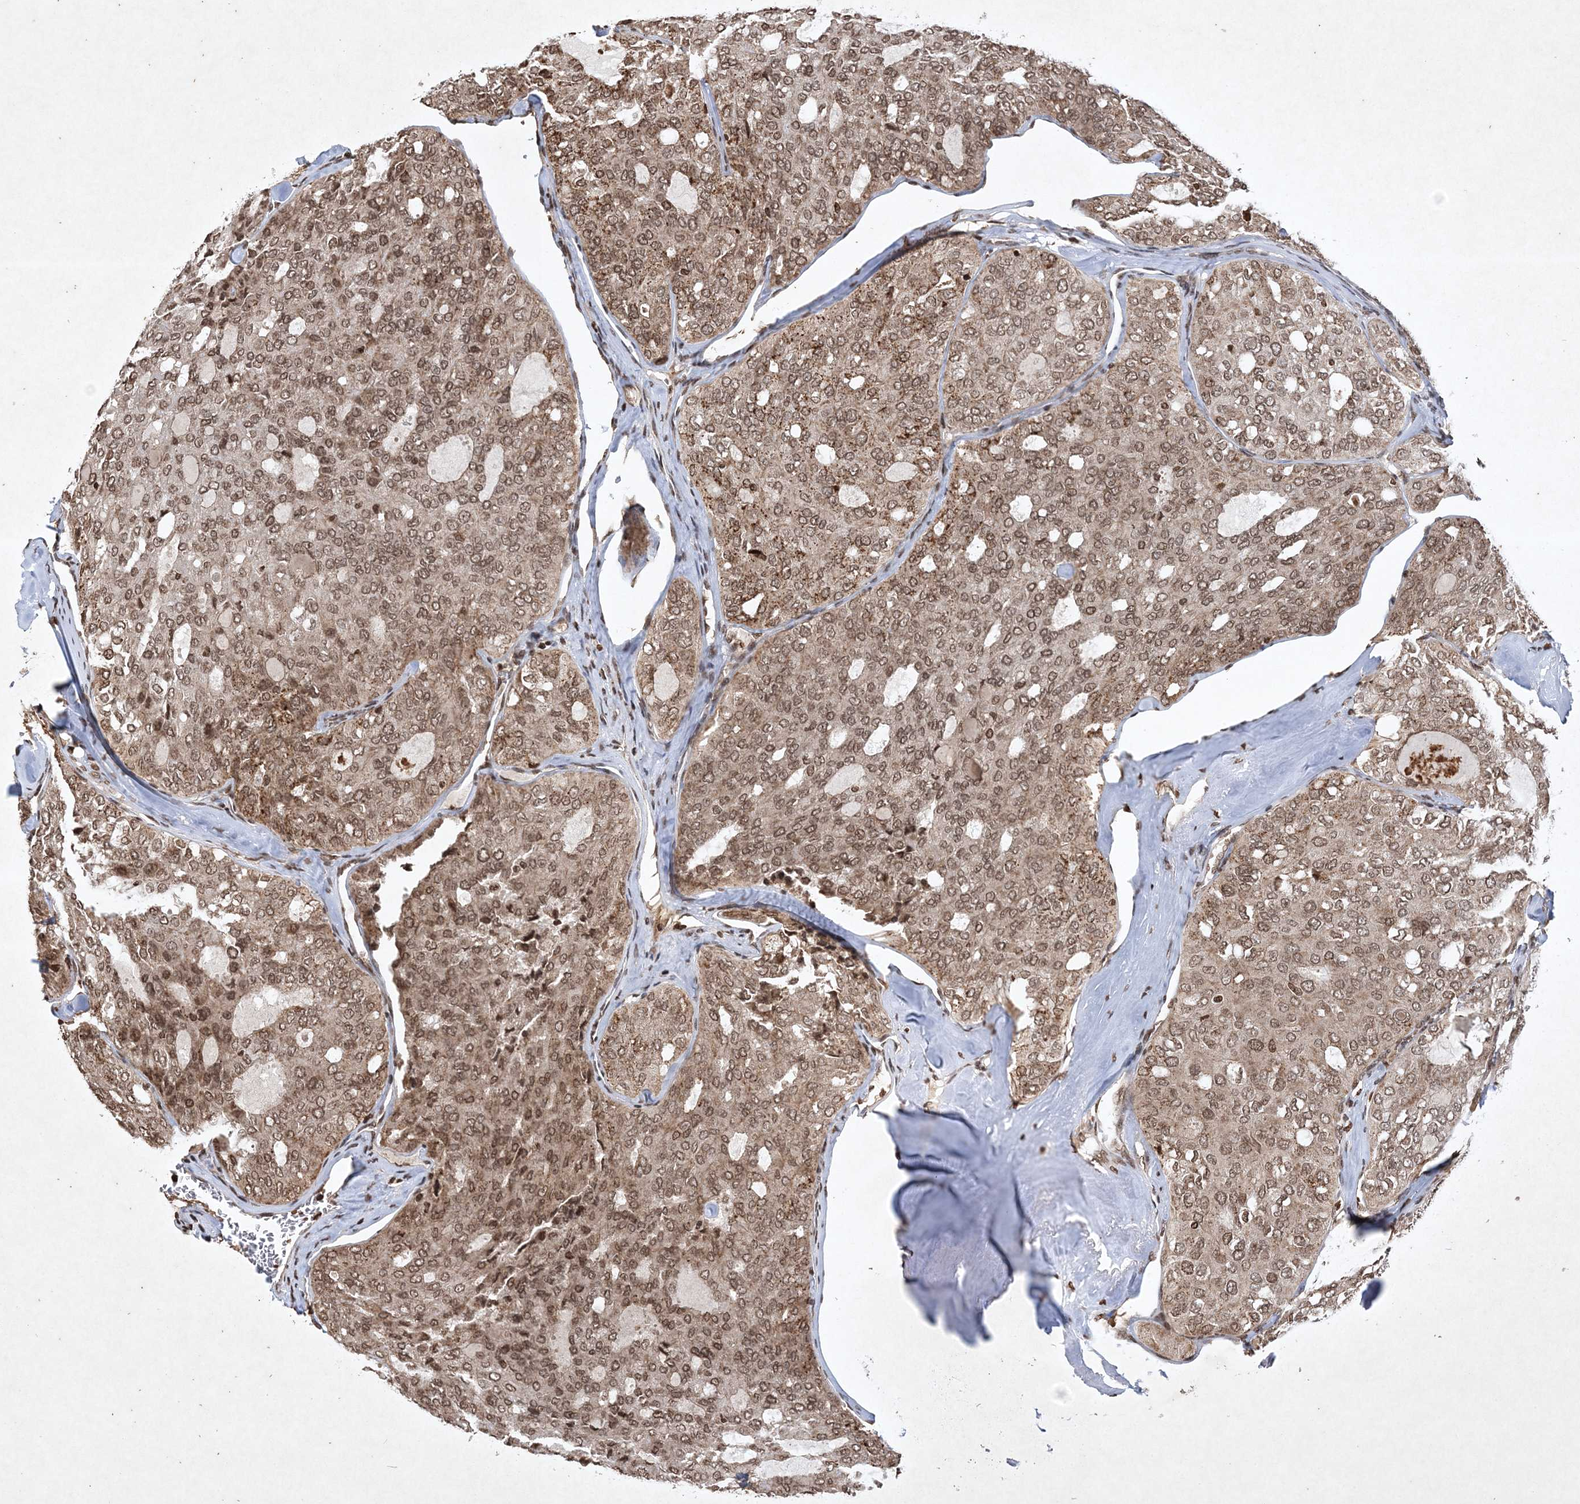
{"staining": {"intensity": "moderate", "quantity": ">75%", "location": "cytoplasmic/membranous,nuclear"}, "tissue": "thyroid cancer", "cell_type": "Tumor cells", "image_type": "cancer", "snomed": [{"axis": "morphology", "description": "Follicular adenoma carcinoma, NOS"}, {"axis": "topography", "description": "Thyroid gland"}], "caption": "IHC micrograph of neoplastic tissue: human thyroid cancer (follicular adenoma carcinoma) stained using immunohistochemistry (IHC) displays medium levels of moderate protein expression localized specifically in the cytoplasmic/membranous and nuclear of tumor cells, appearing as a cytoplasmic/membranous and nuclear brown color.", "gene": "NEDD9", "patient": {"sex": "male", "age": 75}}